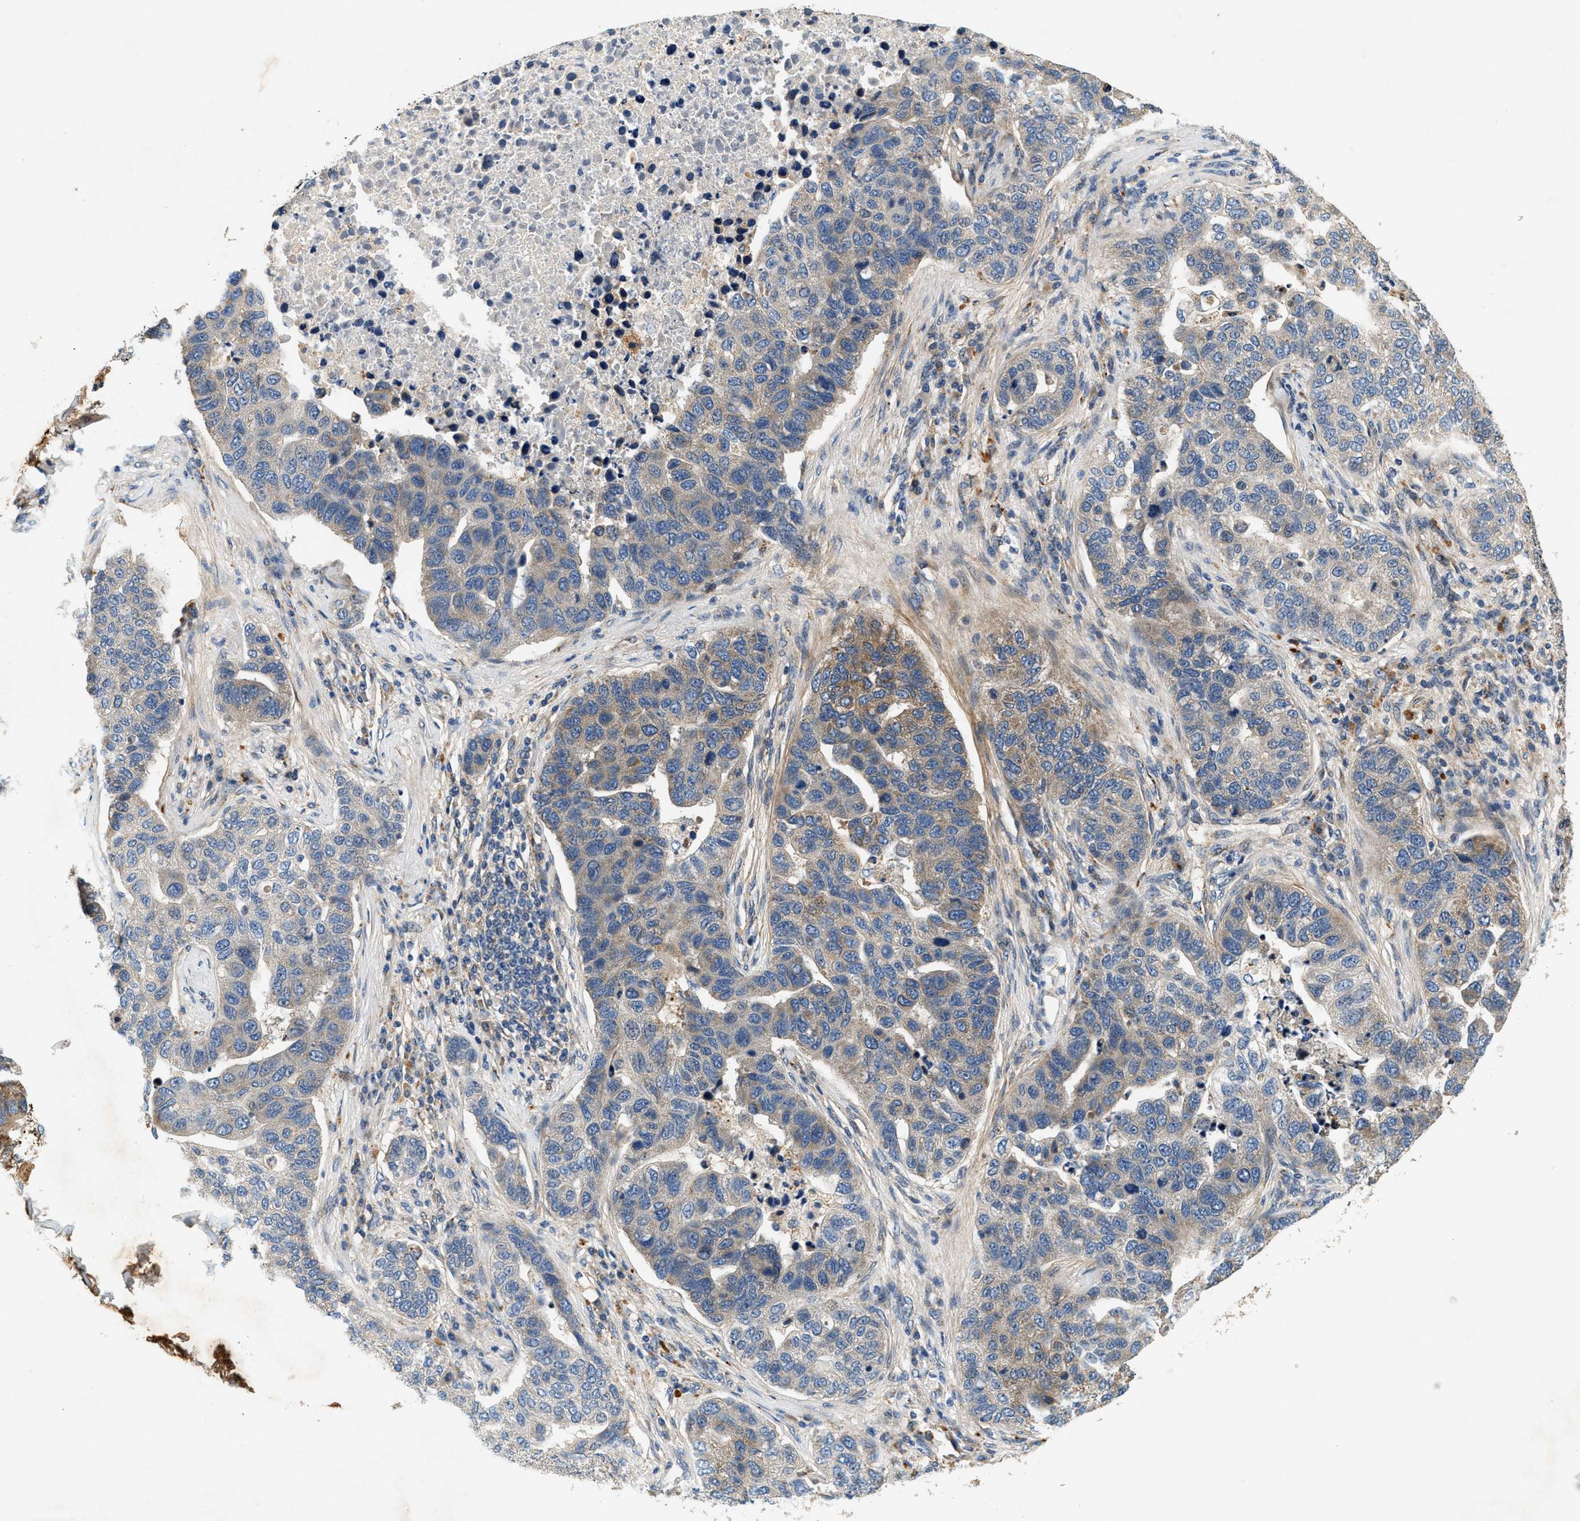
{"staining": {"intensity": "weak", "quantity": "<25%", "location": "cytoplasmic/membranous"}, "tissue": "pancreatic cancer", "cell_type": "Tumor cells", "image_type": "cancer", "snomed": [{"axis": "morphology", "description": "Adenocarcinoma, NOS"}, {"axis": "topography", "description": "Pancreas"}], "caption": "IHC of pancreatic cancer shows no staining in tumor cells.", "gene": "DUSP10", "patient": {"sex": "female", "age": 61}}